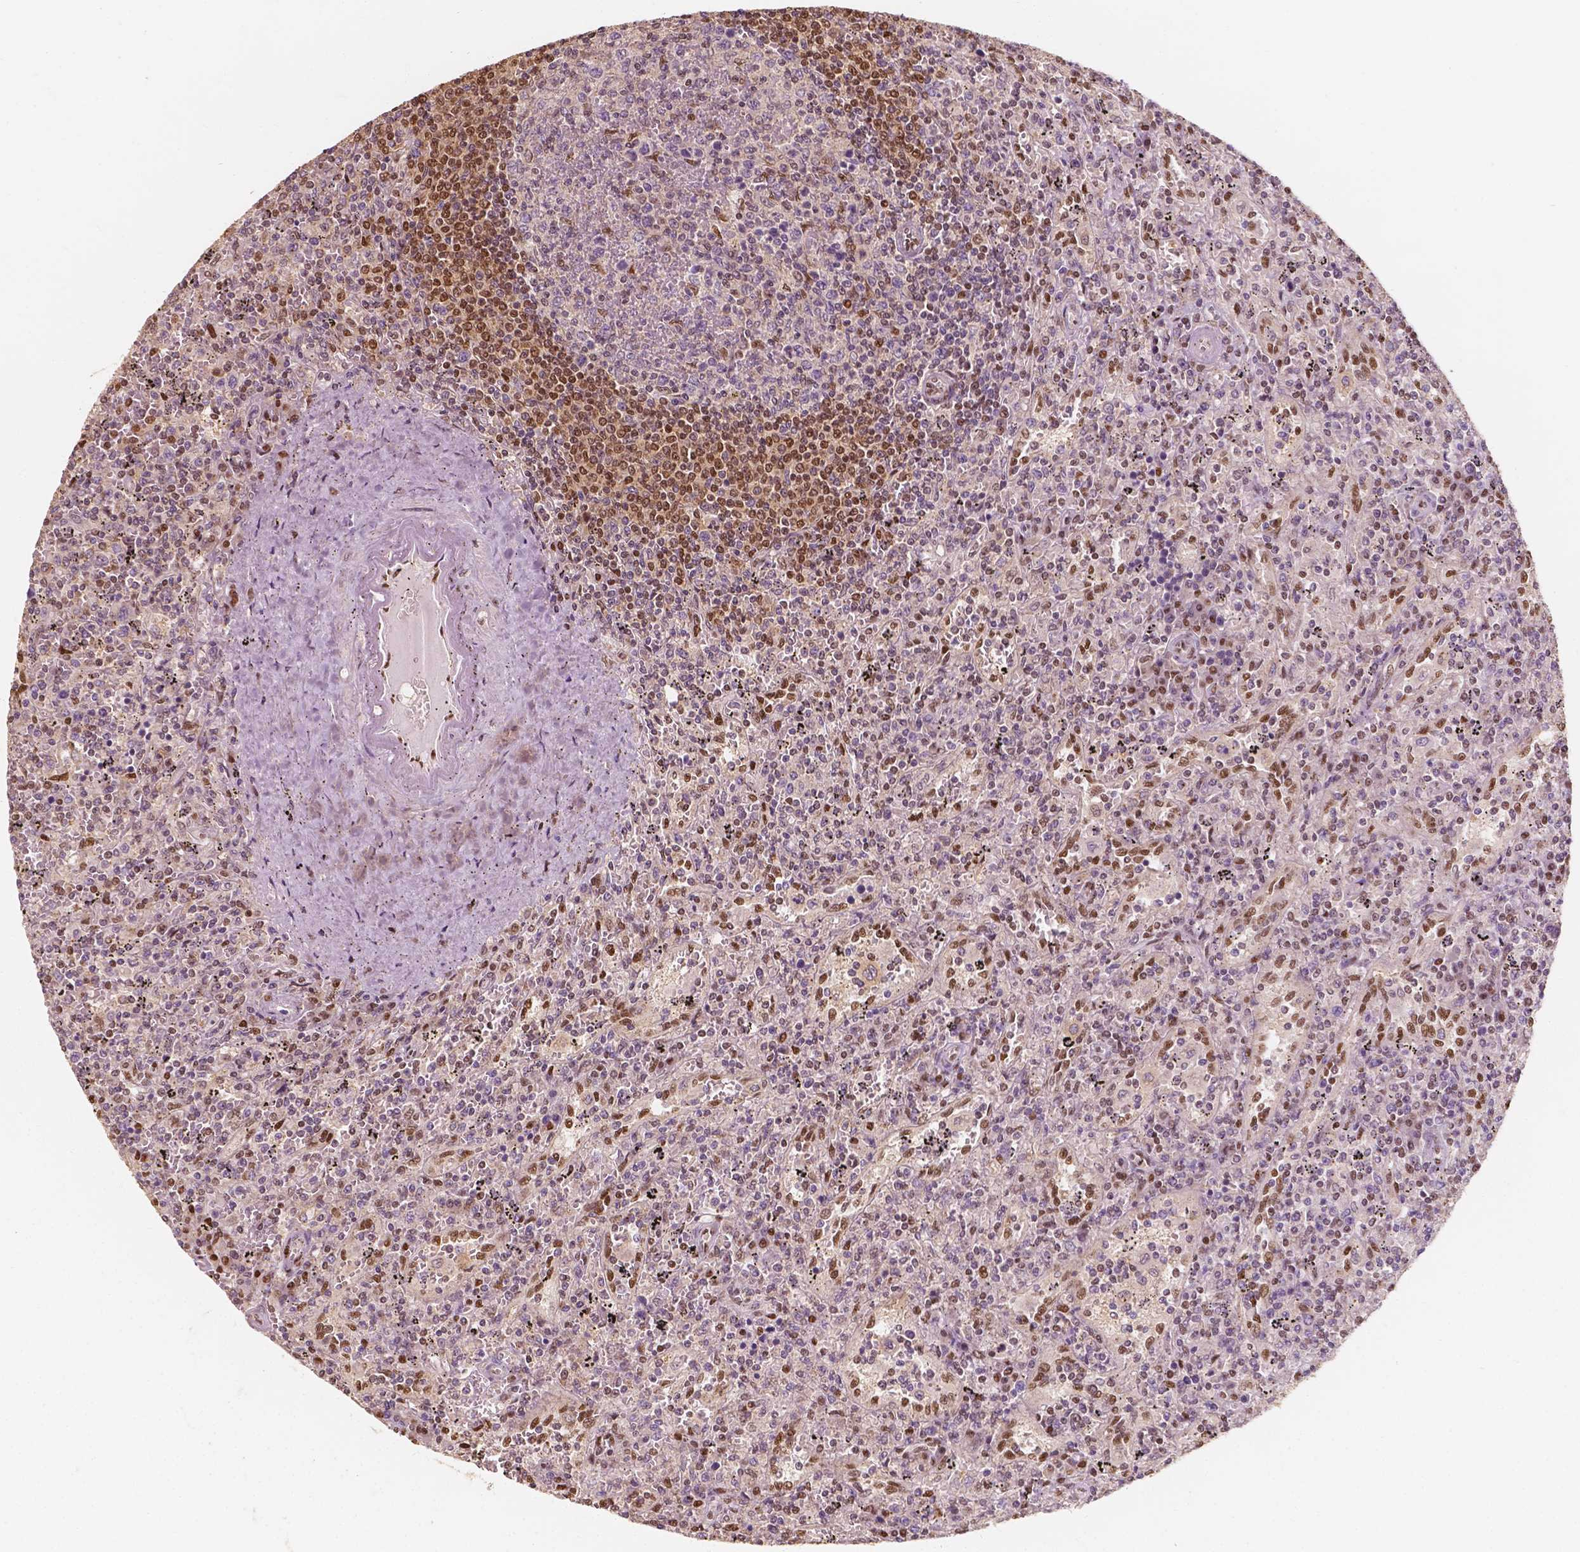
{"staining": {"intensity": "moderate", "quantity": "<25%", "location": "nuclear"}, "tissue": "lymphoma", "cell_type": "Tumor cells", "image_type": "cancer", "snomed": [{"axis": "morphology", "description": "Malignant lymphoma, non-Hodgkin's type, Low grade"}, {"axis": "topography", "description": "Spleen"}], "caption": "High-power microscopy captured an immunohistochemistry image of lymphoma, revealing moderate nuclear staining in about <25% of tumor cells.", "gene": "TBC1D17", "patient": {"sex": "male", "age": 62}}